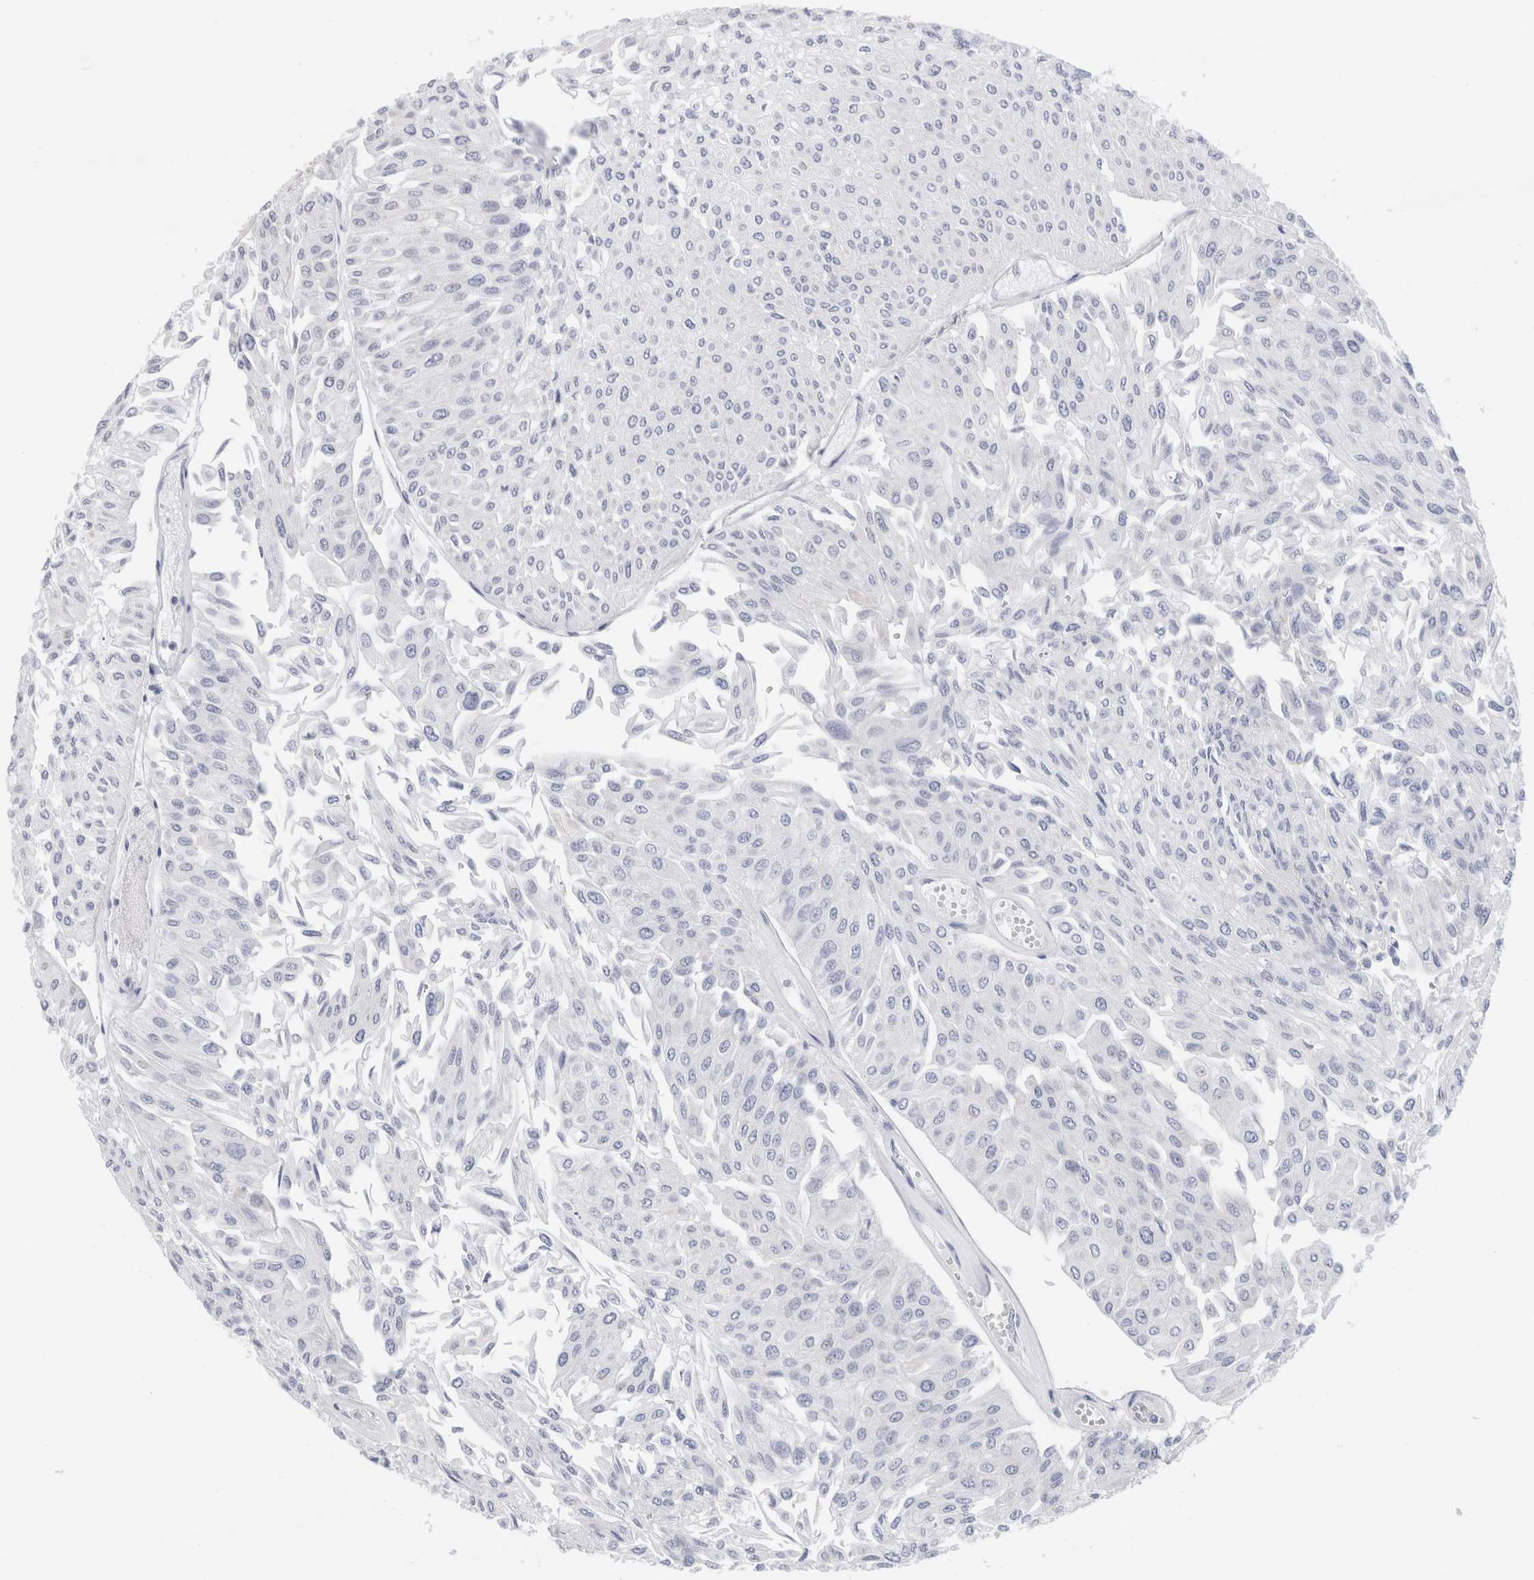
{"staining": {"intensity": "negative", "quantity": "none", "location": "none"}, "tissue": "urothelial cancer", "cell_type": "Tumor cells", "image_type": "cancer", "snomed": [{"axis": "morphology", "description": "Urothelial carcinoma, Low grade"}, {"axis": "topography", "description": "Urinary bladder"}], "caption": "Immunohistochemical staining of human urothelial carcinoma (low-grade) reveals no significant staining in tumor cells. (Brightfield microscopy of DAB (3,3'-diaminobenzidine) immunohistochemistry (IHC) at high magnification).", "gene": "ECHDC2", "patient": {"sex": "male", "age": 67}}